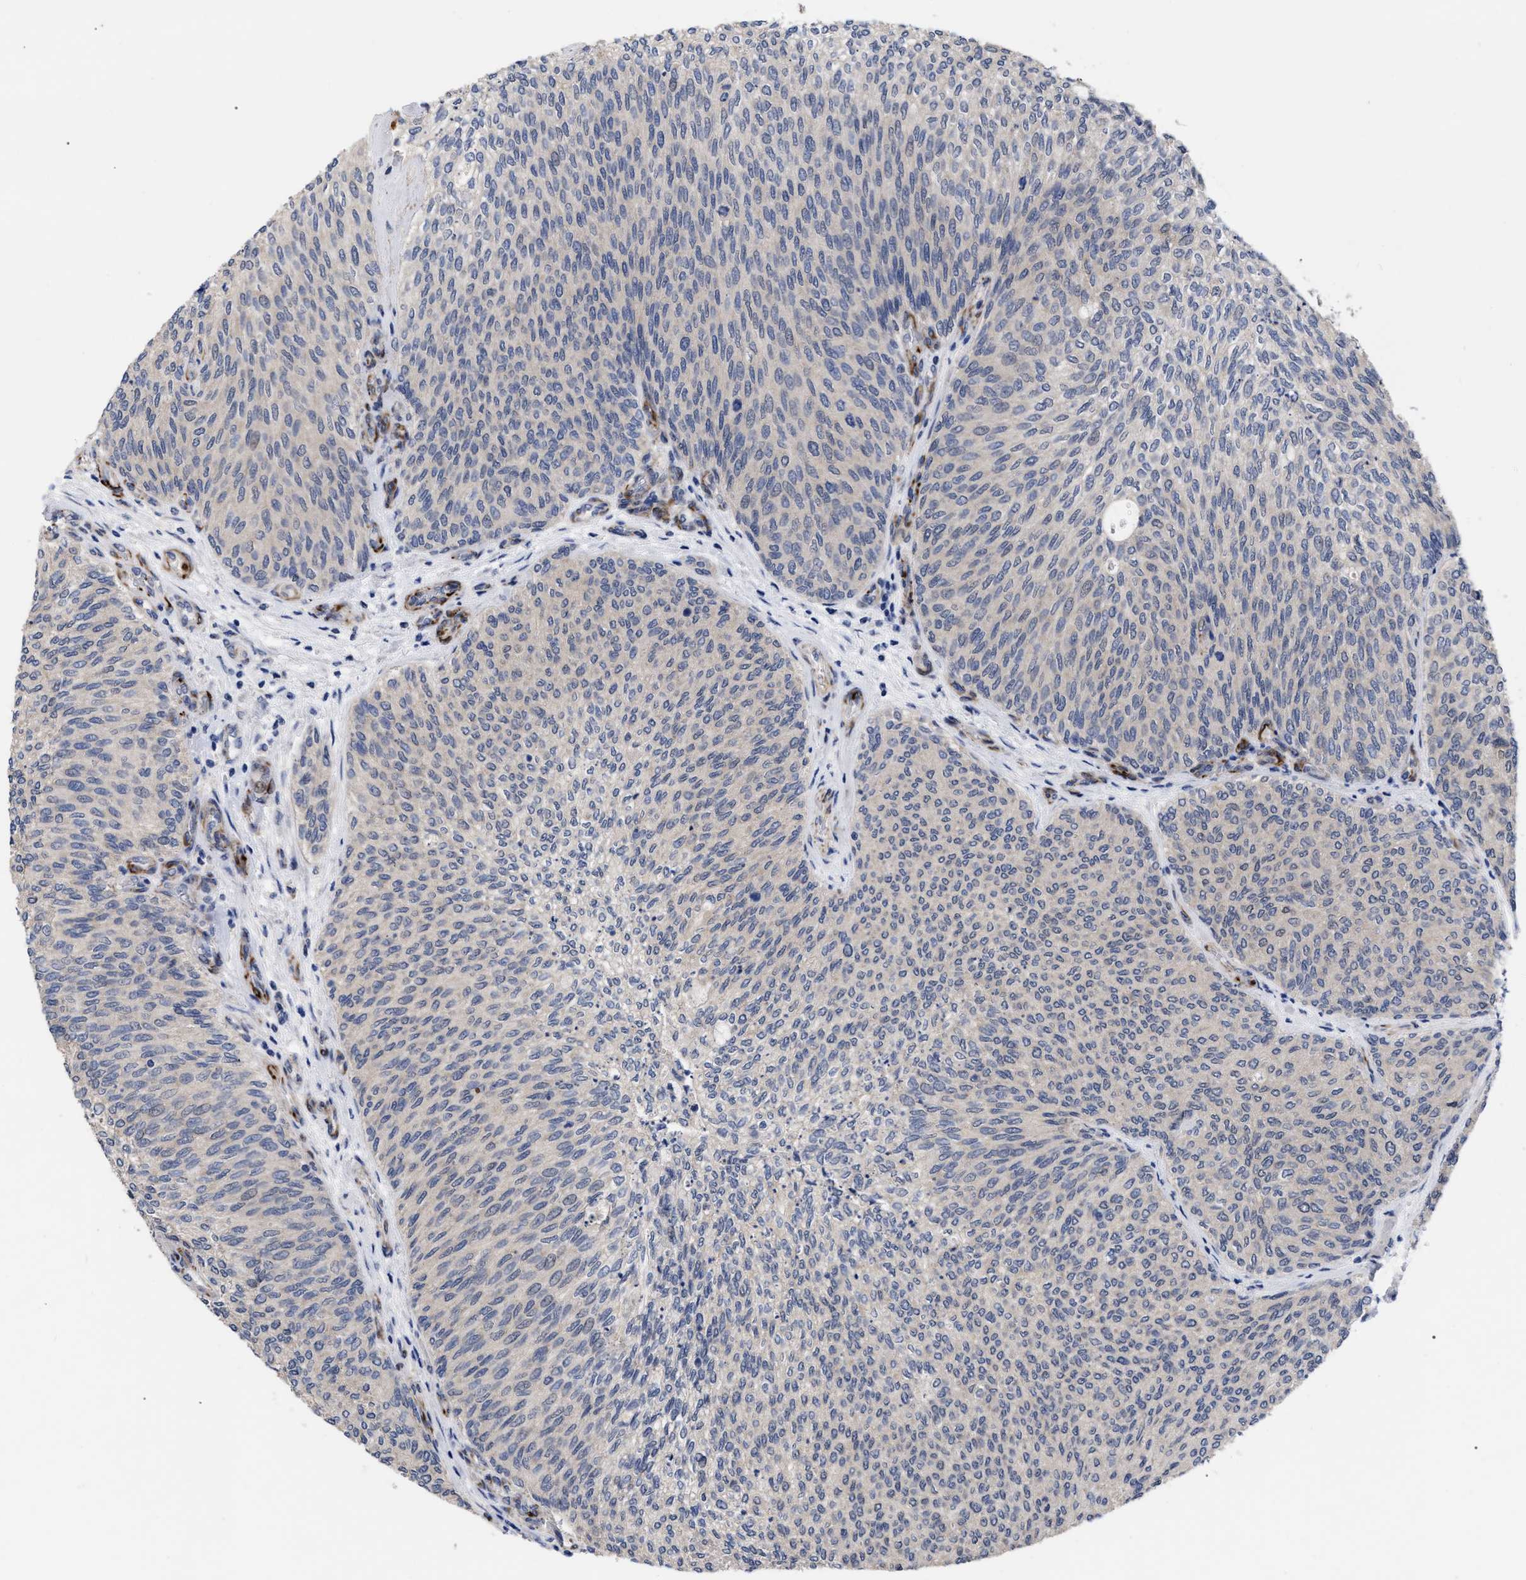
{"staining": {"intensity": "negative", "quantity": "none", "location": "none"}, "tissue": "urothelial cancer", "cell_type": "Tumor cells", "image_type": "cancer", "snomed": [{"axis": "morphology", "description": "Urothelial carcinoma, Low grade"}, {"axis": "topography", "description": "Urinary bladder"}], "caption": "DAB immunohistochemical staining of human urothelial carcinoma (low-grade) reveals no significant positivity in tumor cells.", "gene": "CCN5", "patient": {"sex": "female", "age": 79}}